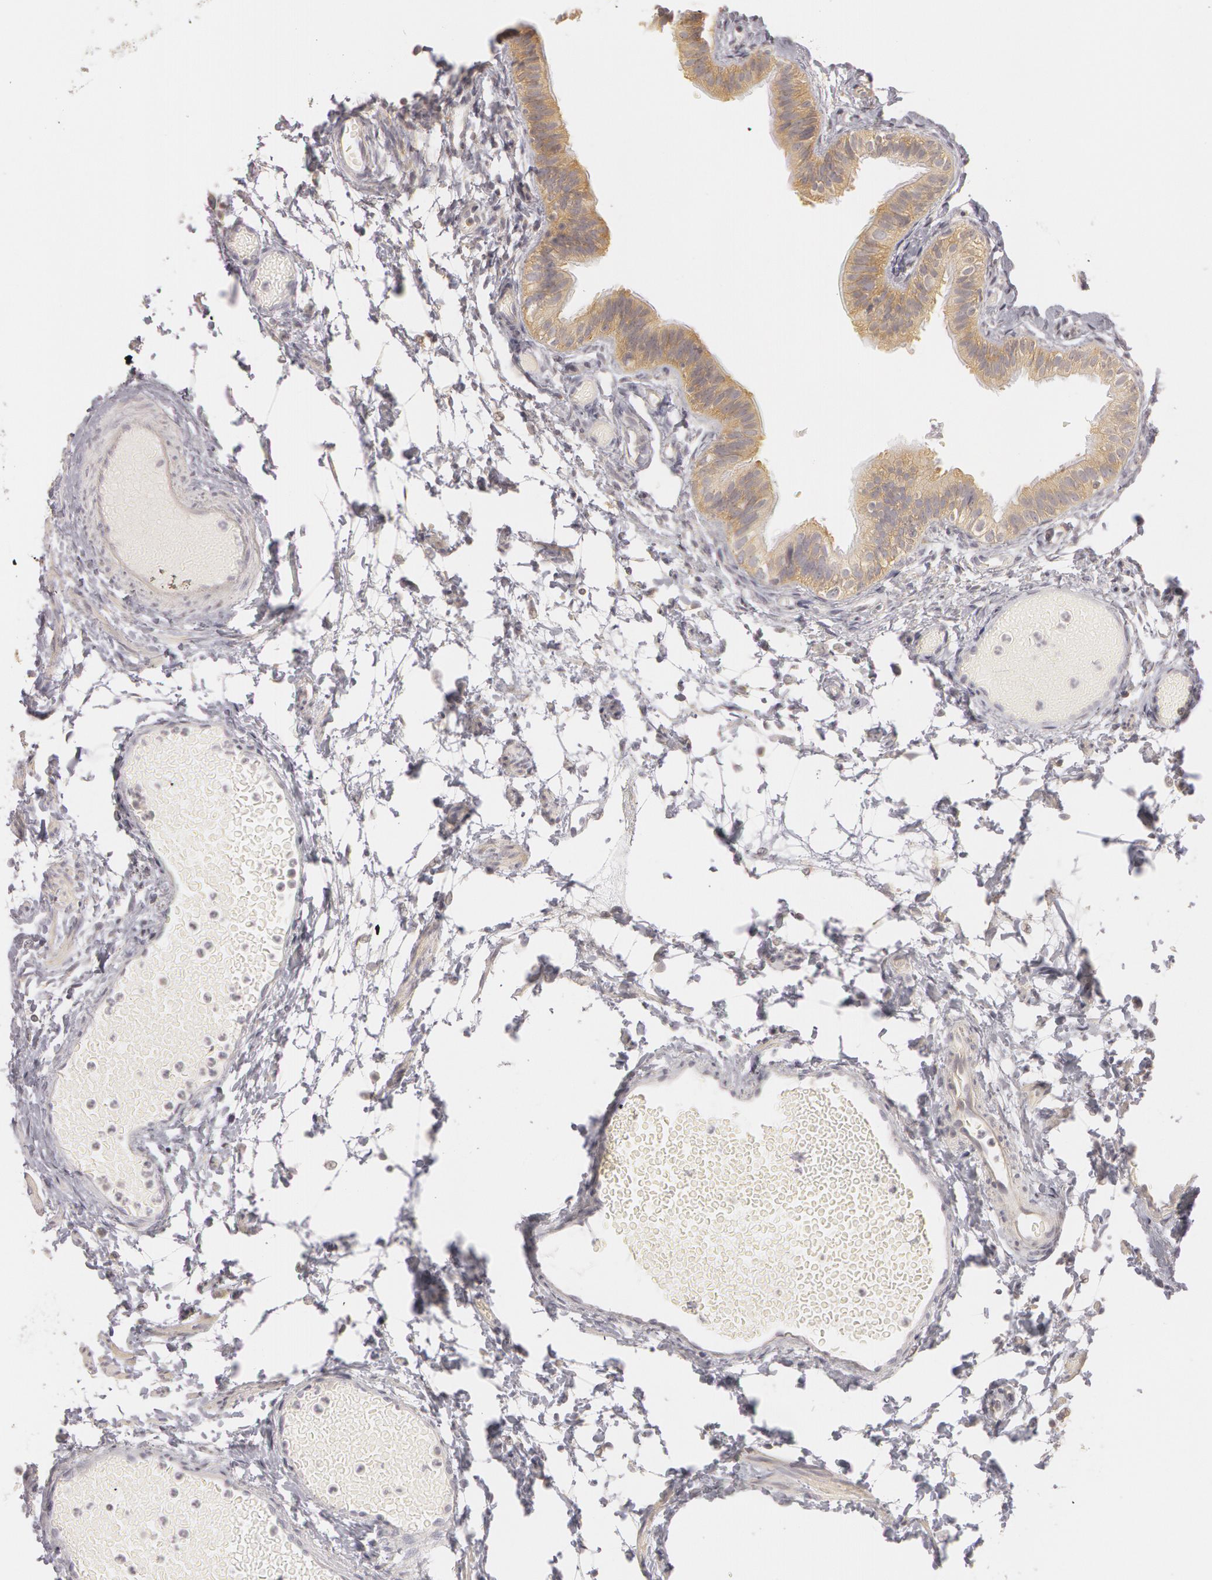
{"staining": {"intensity": "weak", "quantity": ">75%", "location": "cytoplasmic/membranous"}, "tissue": "fallopian tube", "cell_type": "Glandular cells", "image_type": "normal", "snomed": [{"axis": "morphology", "description": "Normal tissue, NOS"}, {"axis": "morphology", "description": "Dermoid, NOS"}, {"axis": "topography", "description": "Fallopian tube"}], "caption": "Weak cytoplasmic/membranous protein staining is present in approximately >75% of glandular cells in fallopian tube. Nuclei are stained in blue.", "gene": "RALGAPA1", "patient": {"sex": "female", "age": 33}}